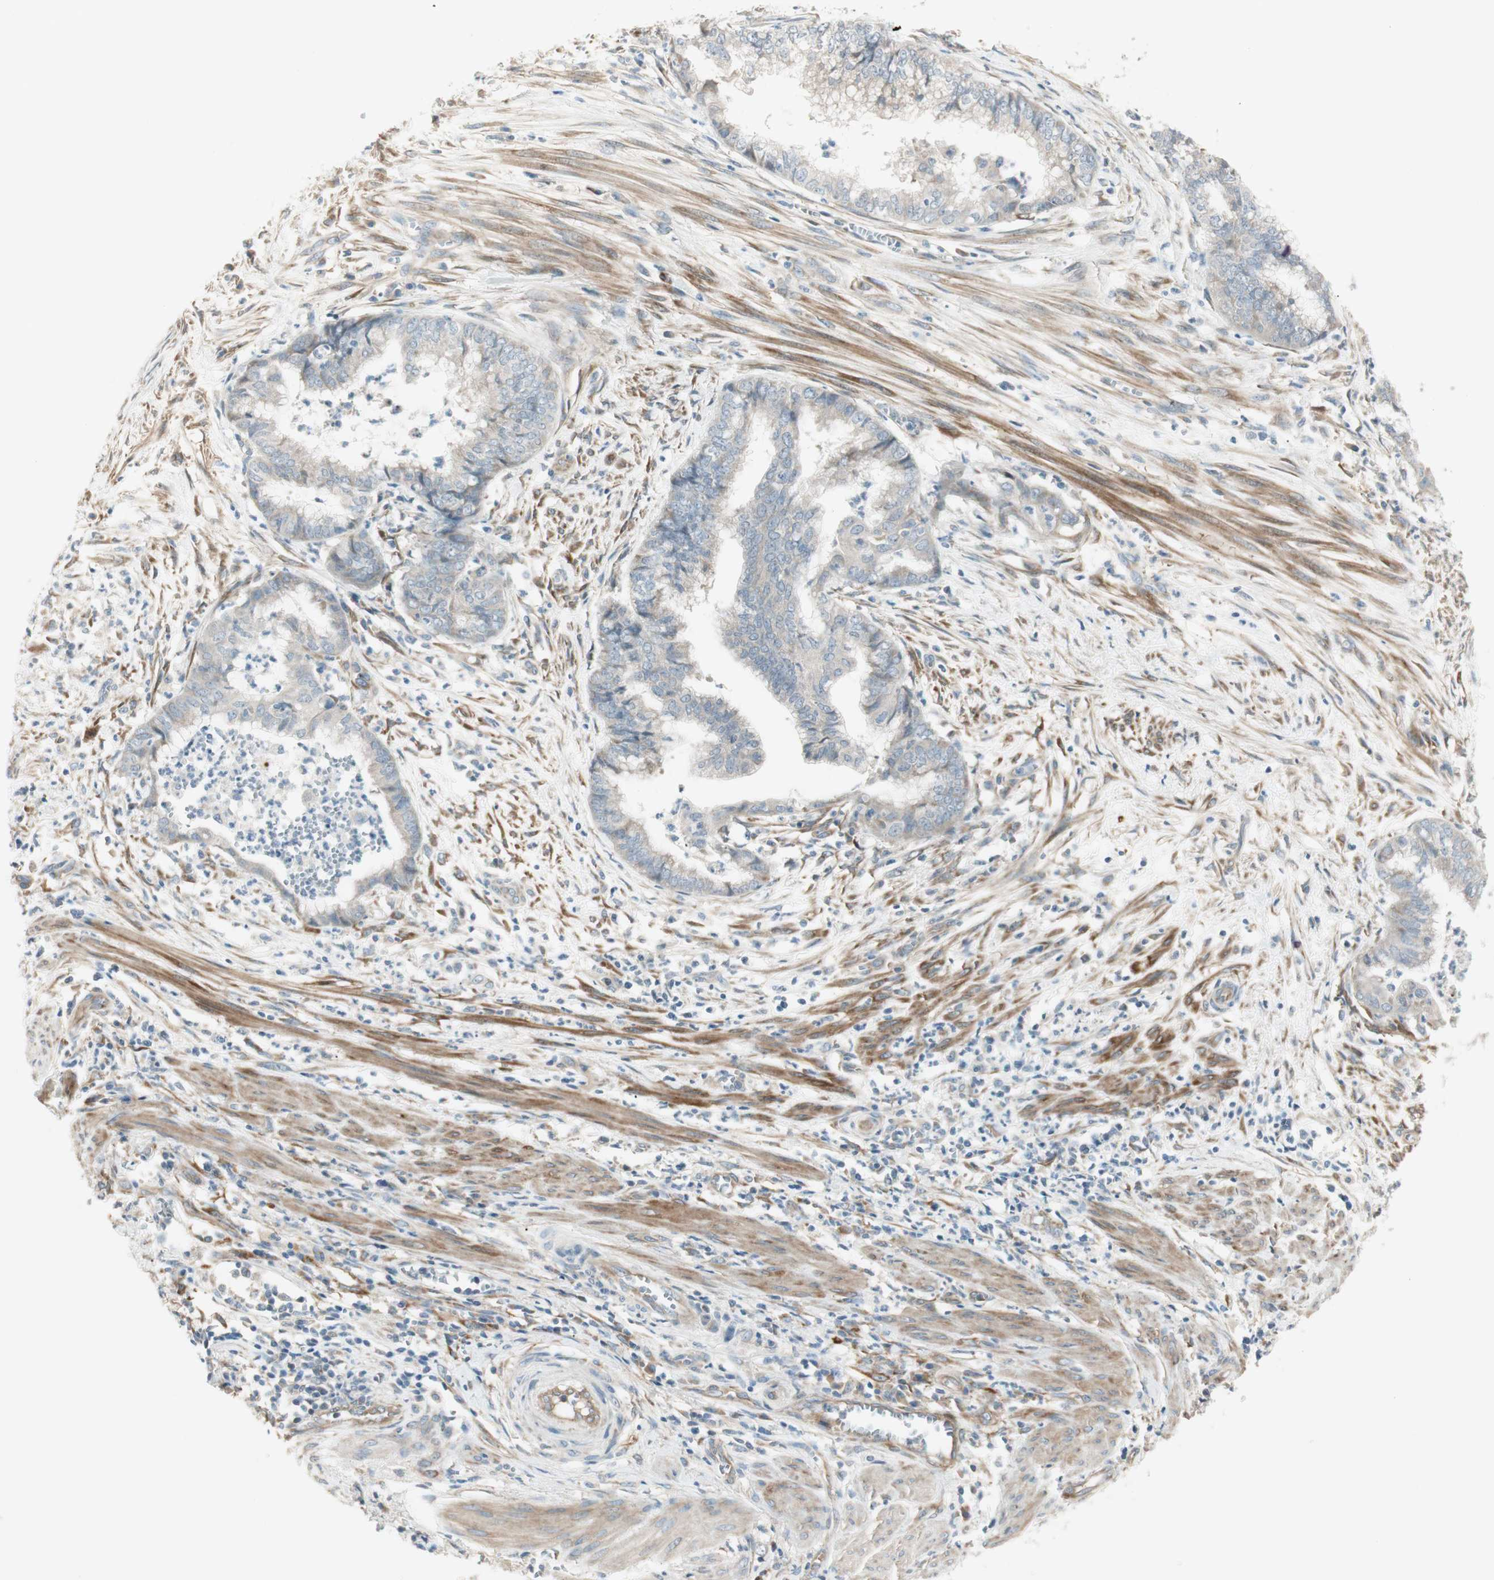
{"staining": {"intensity": "weak", "quantity": "<25%", "location": "cytoplasmic/membranous"}, "tissue": "endometrial cancer", "cell_type": "Tumor cells", "image_type": "cancer", "snomed": [{"axis": "morphology", "description": "Necrosis, NOS"}, {"axis": "morphology", "description": "Adenocarcinoma, NOS"}, {"axis": "topography", "description": "Endometrium"}], "caption": "Immunohistochemistry of endometrial cancer demonstrates no expression in tumor cells. (DAB immunohistochemistry (IHC), high magnification).", "gene": "STON1-GTF2A1L", "patient": {"sex": "female", "age": 79}}